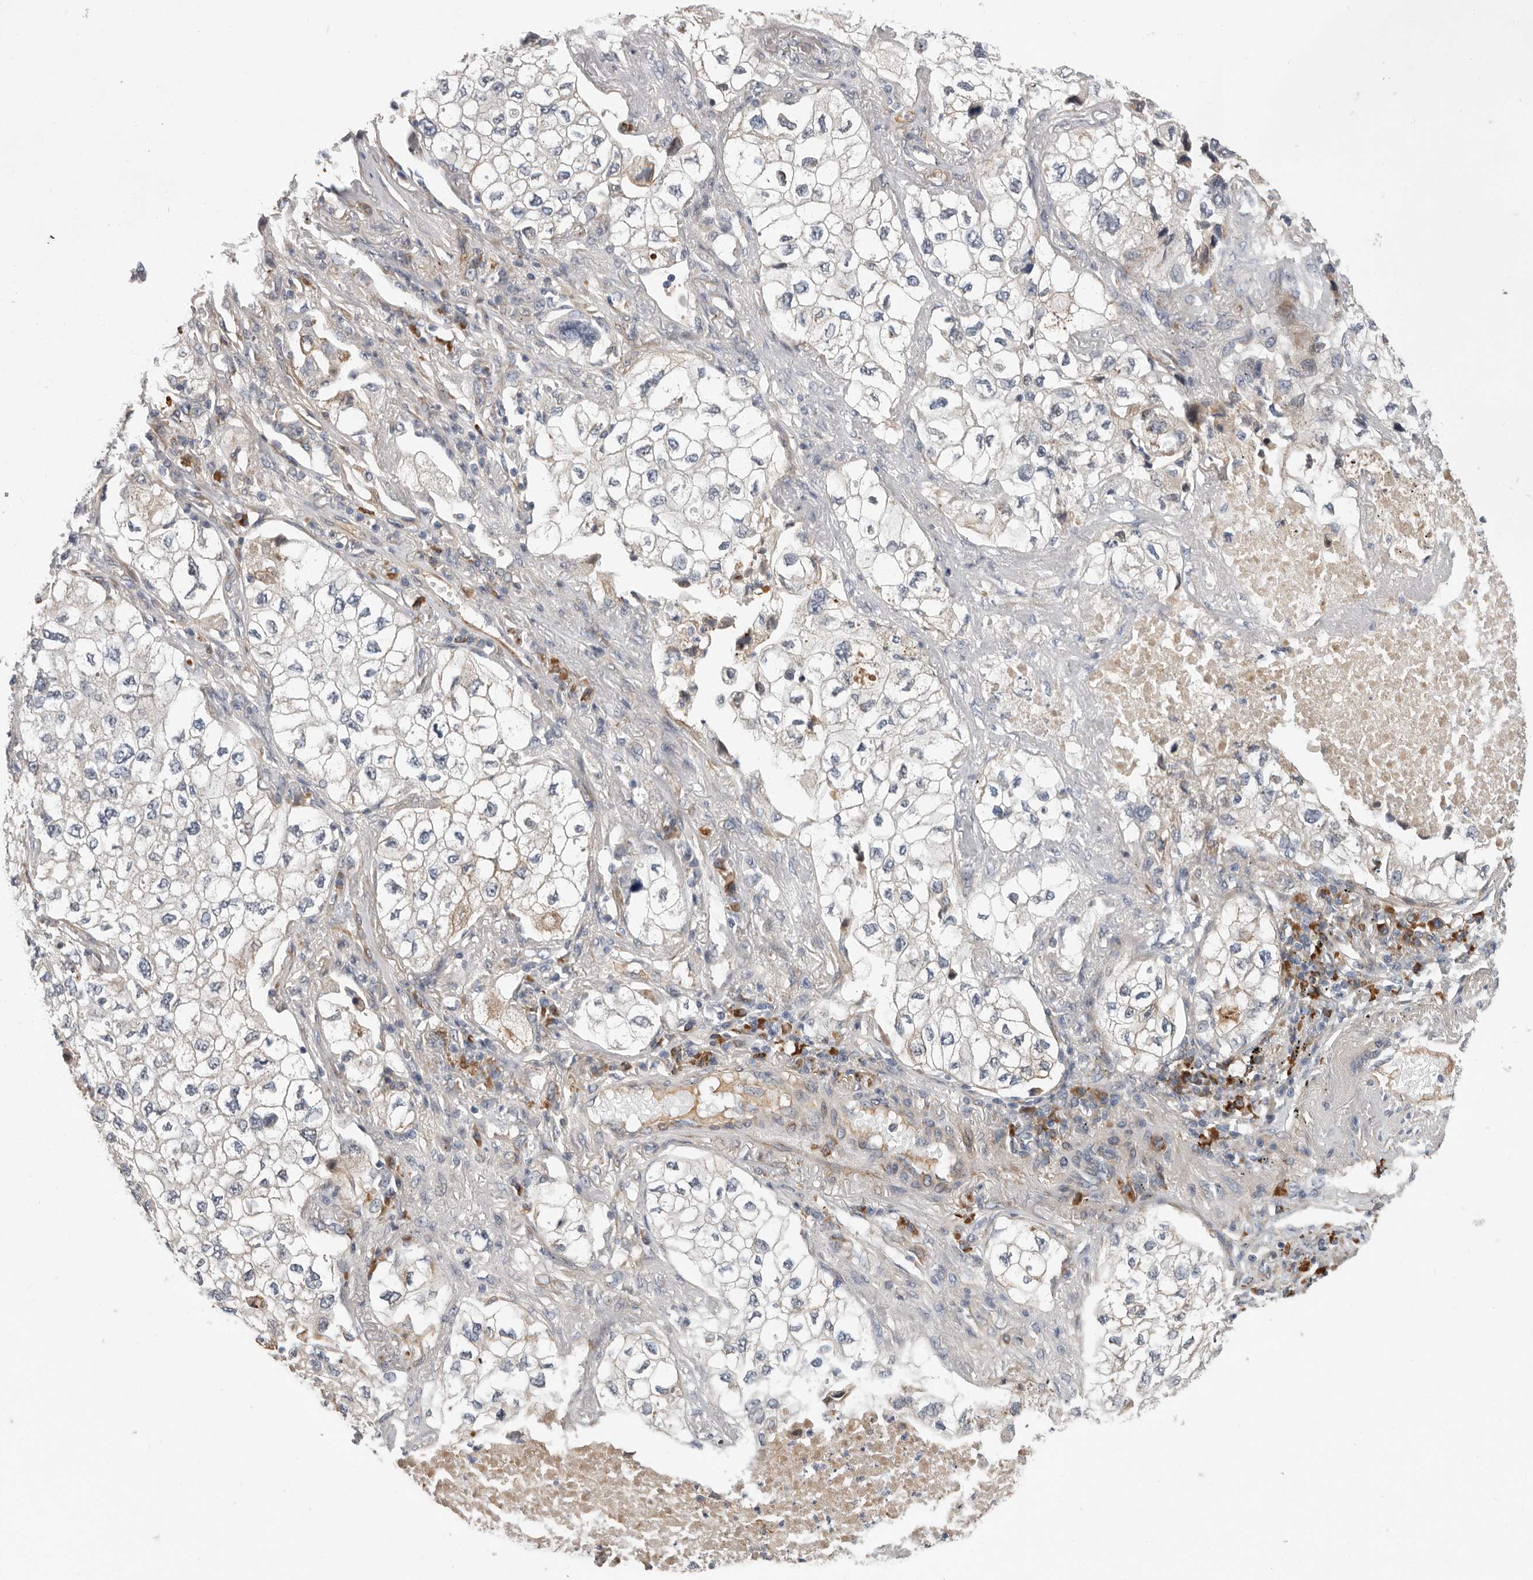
{"staining": {"intensity": "negative", "quantity": "none", "location": "none"}, "tissue": "lung cancer", "cell_type": "Tumor cells", "image_type": "cancer", "snomed": [{"axis": "morphology", "description": "Adenocarcinoma, NOS"}, {"axis": "topography", "description": "Lung"}], "caption": "Human lung cancer stained for a protein using immunohistochemistry (IHC) reveals no positivity in tumor cells.", "gene": "ATXN3L", "patient": {"sex": "male", "age": 63}}